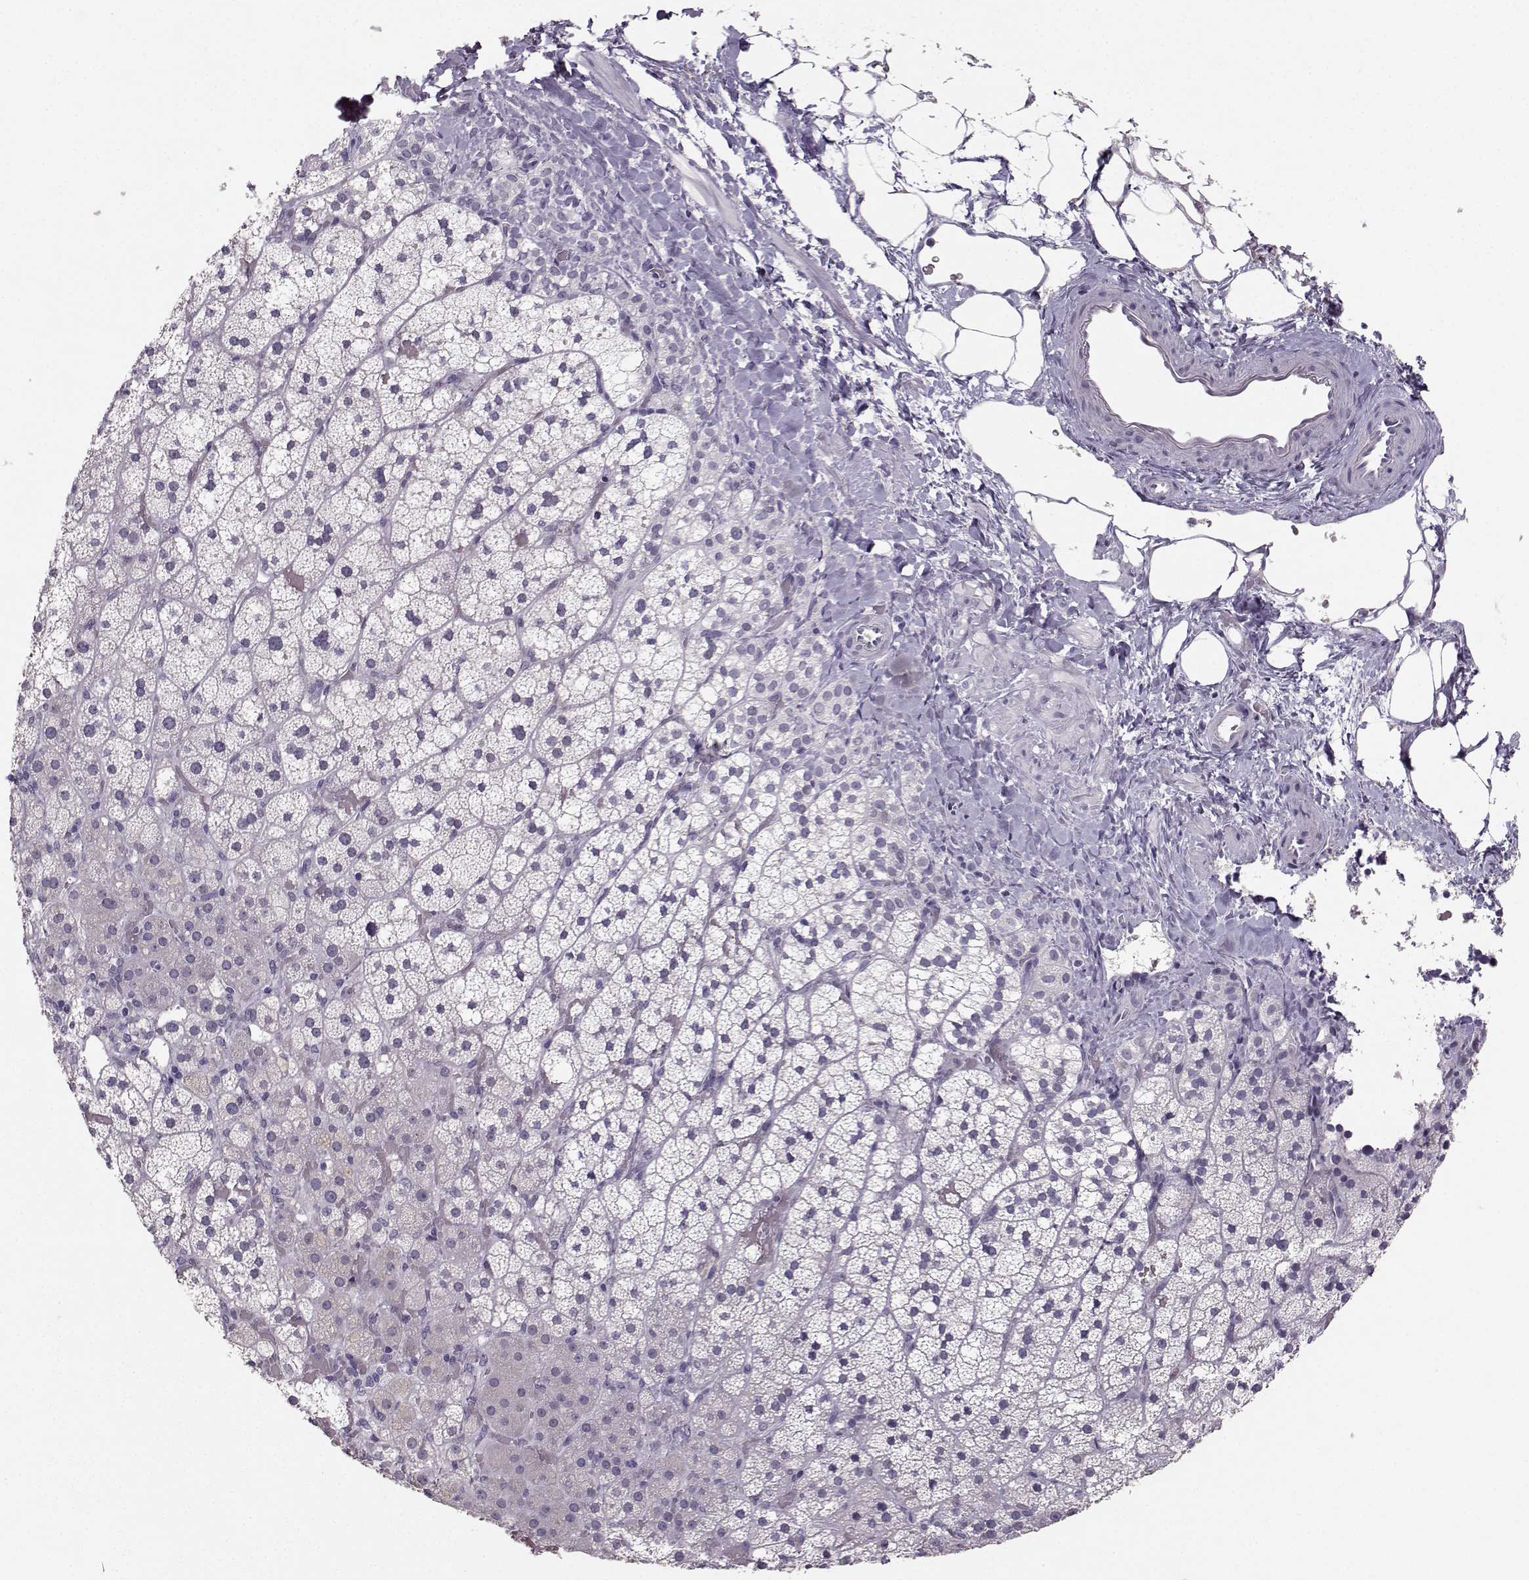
{"staining": {"intensity": "negative", "quantity": "none", "location": "none"}, "tissue": "adrenal gland", "cell_type": "Glandular cells", "image_type": "normal", "snomed": [{"axis": "morphology", "description": "Normal tissue, NOS"}, {"axis": "topography", "description": "Adrenal gland"}], "caption": "The image reveals no staining of glandular cells in unremarkable adrenal gland. (DAB immunohistochemistry (IHC) visualized using brightfield microscopy, high magnification).", "gene": "PKP2", "patient": {"sex": "male", "age": 53}}